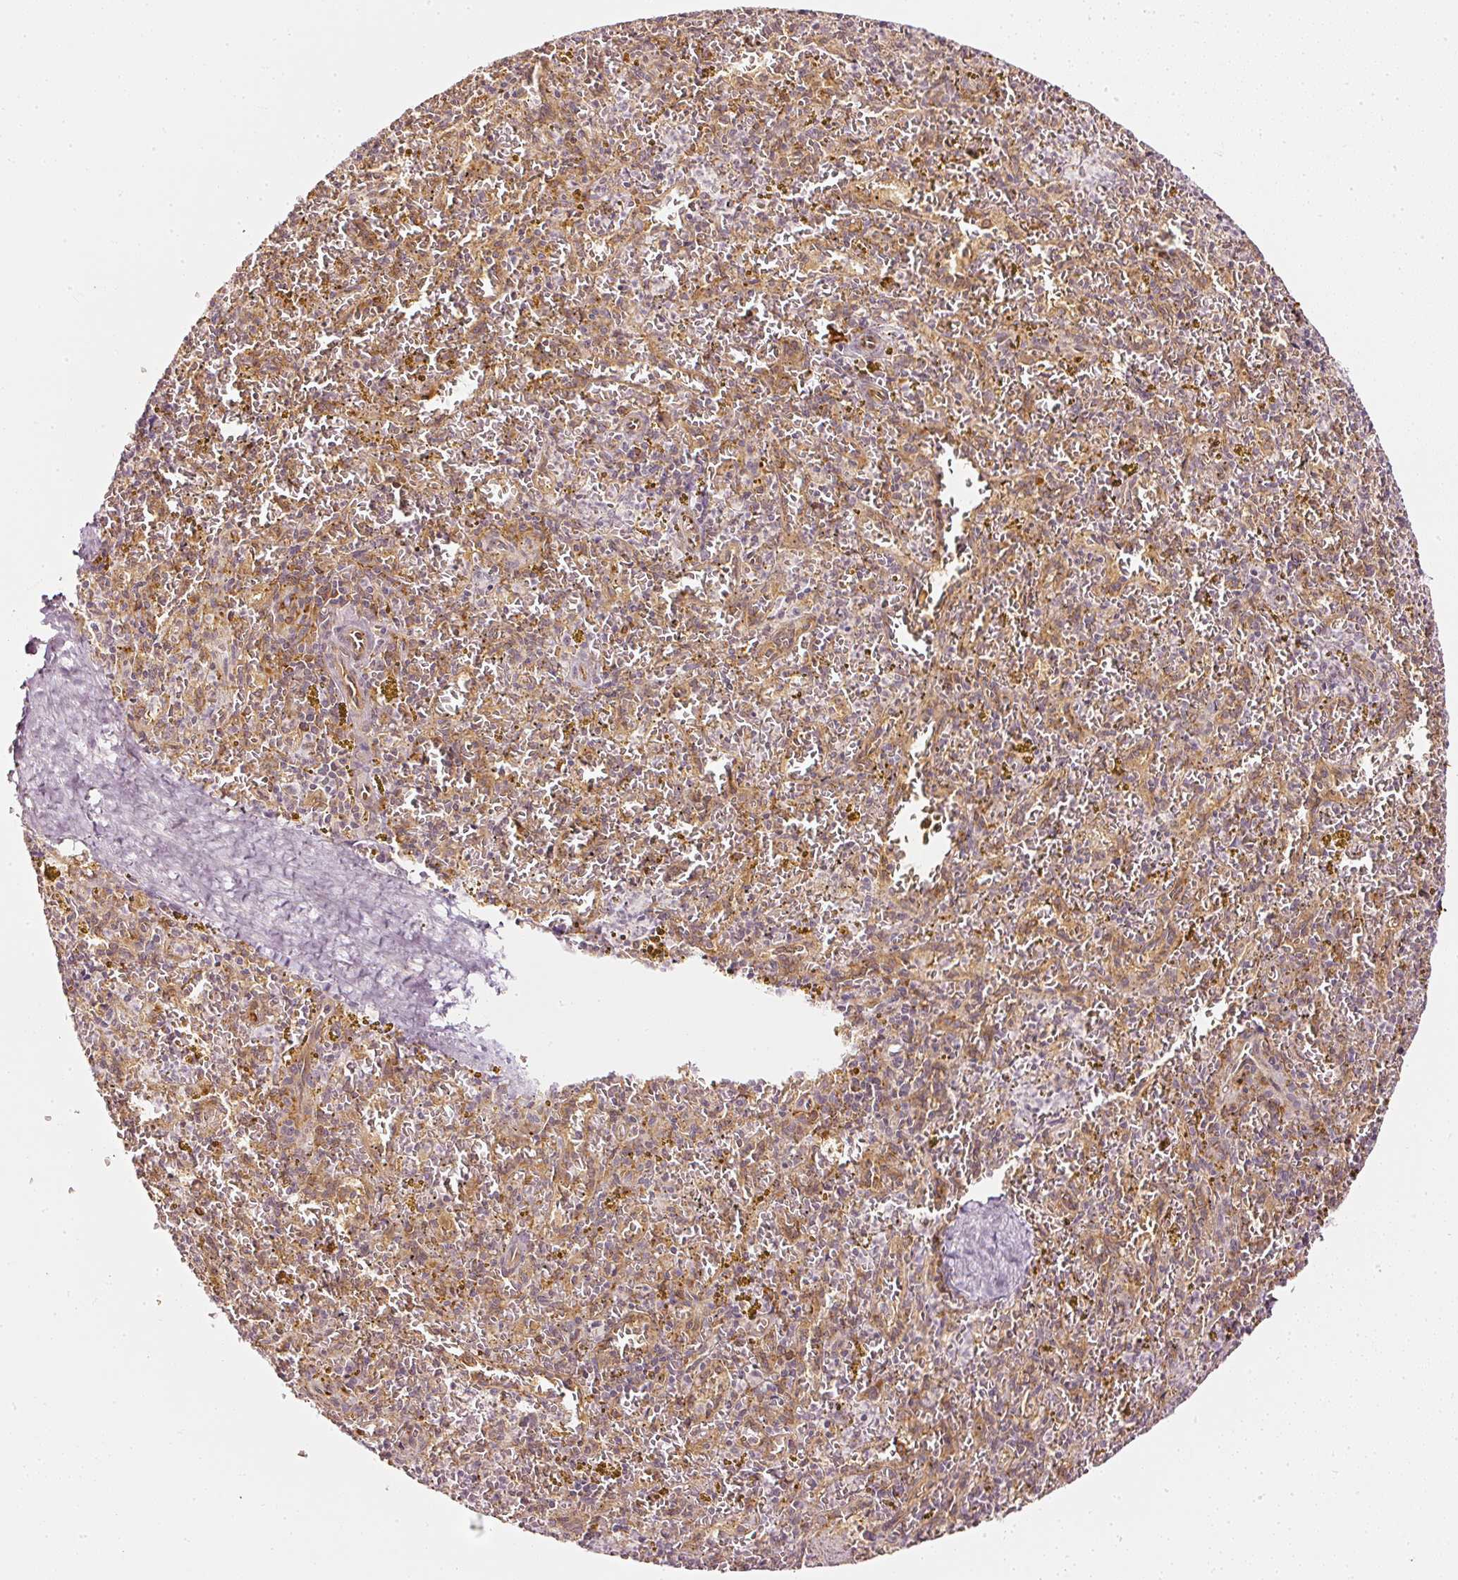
{"staining": {"intensity": "weak", "quantity": "25%-75%", "location": "cytoplasmic/membranous"}, "tissue": "spleen", "cell_type": "Cells in red pulp", "image_type": "normal", "snomed": [{"axis": "morphology", "description": "Normal tissue, NOS"}, {"axis": "topography", "description": "Spleen"}], "caption": "An image showing weak cytoplasmic/membranous staining in about 25%-75% of cells in red pulp in normal spleen, as visualized by brown immunohistochemical staining.", "gene": "DRD2", "patient": {"sex": "male", "age": 57}}